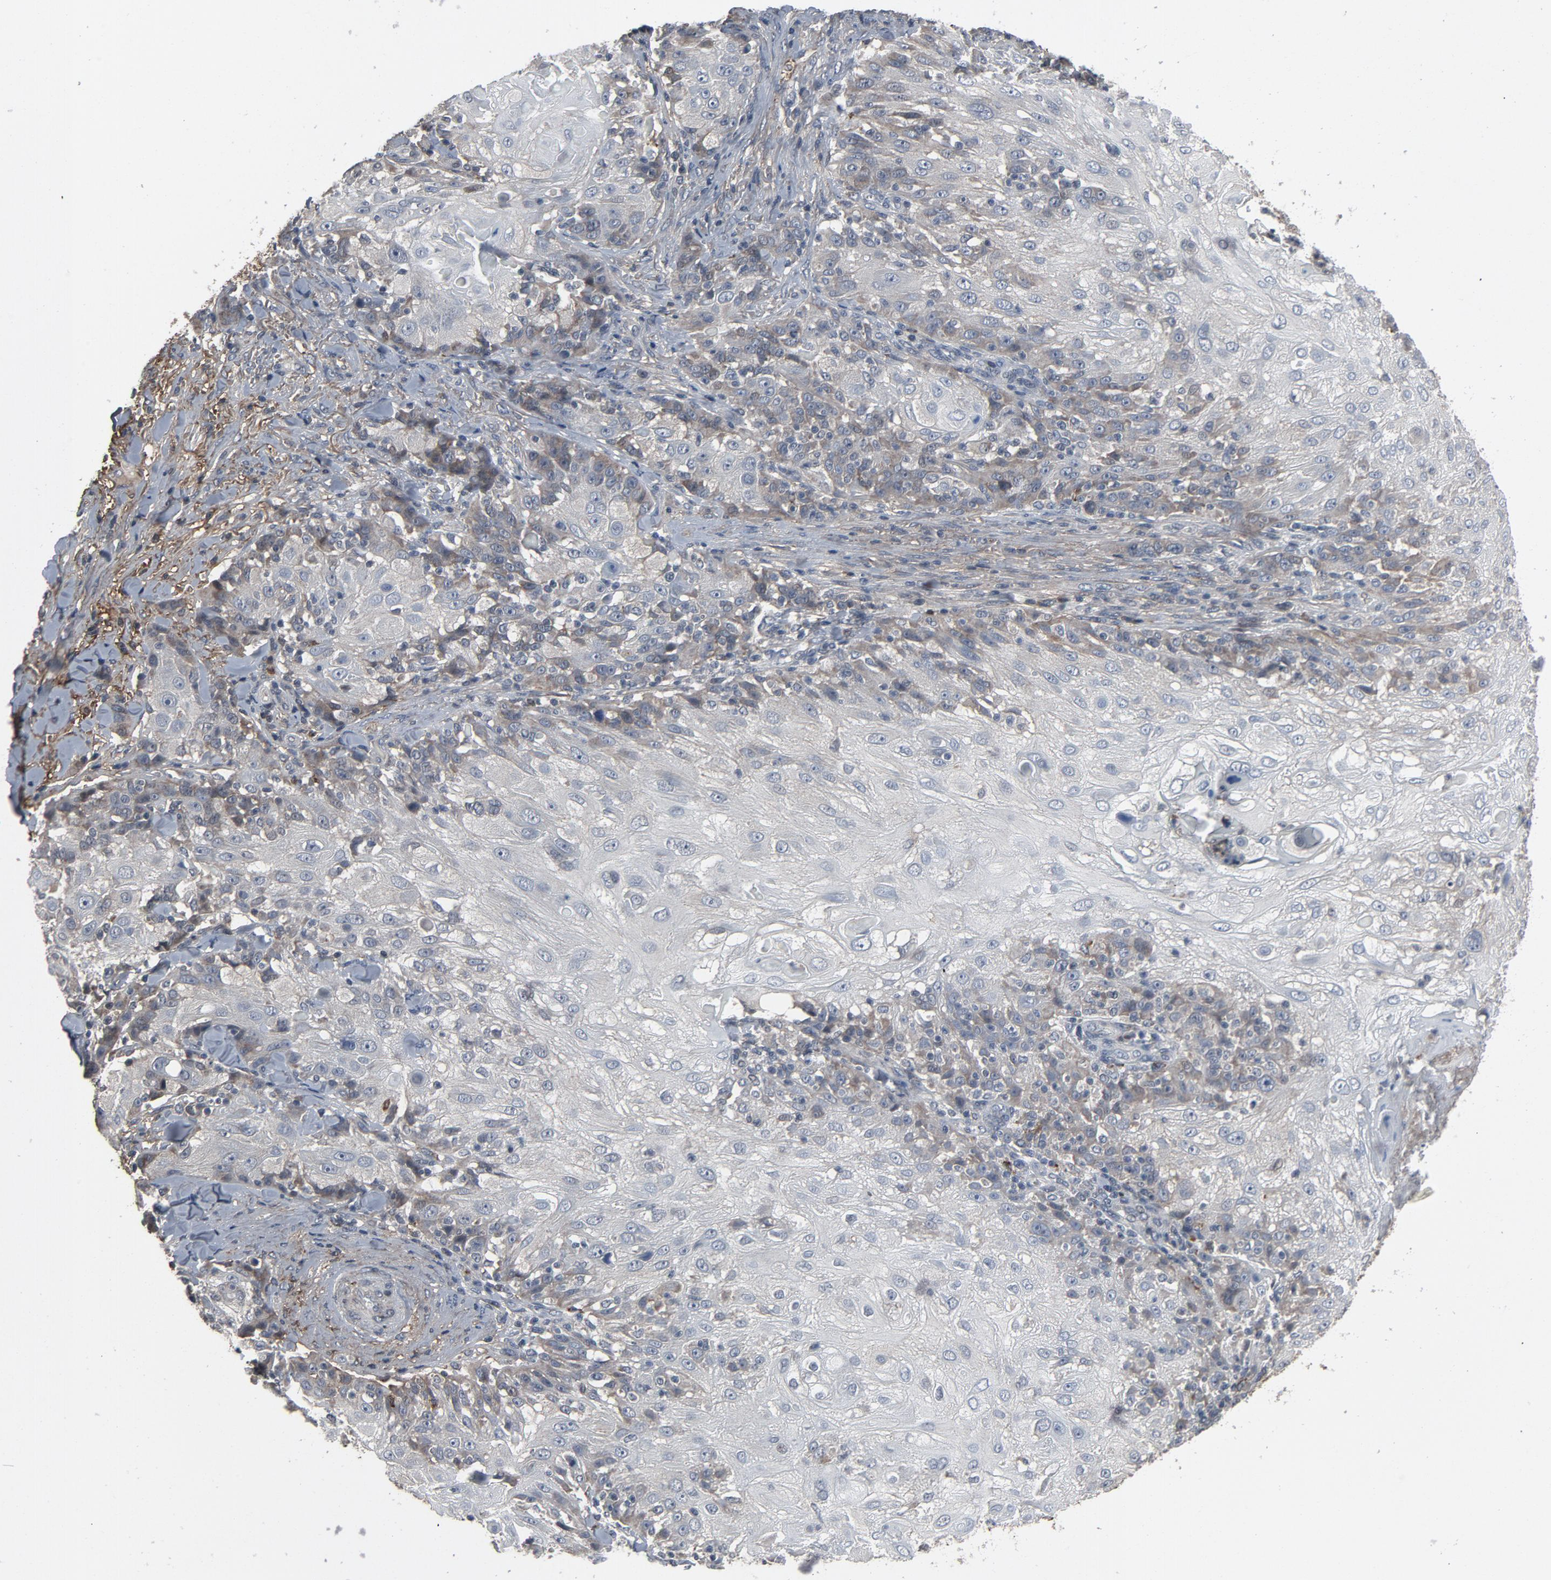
{"staining": {"intensity": "negative", "quantity": "none", "location": "none"}, "tissue": "skin cancer", "cell_type": "Tumor cells", "image_type": "cancer", "snomed": [{"axis": "morphology", "description": "Normal tissue, NOS"}, {"axis": "morphology", "description": "Squamous cell carcinoma, NOS"}, {"axis": "topography", "description": "Skin"}], "caption": "Protein analysis of skin cancer reveals no significant expression in tumor cells.", "gene": "PDZD4", "patient": {"sex": "female", "age": 83}}